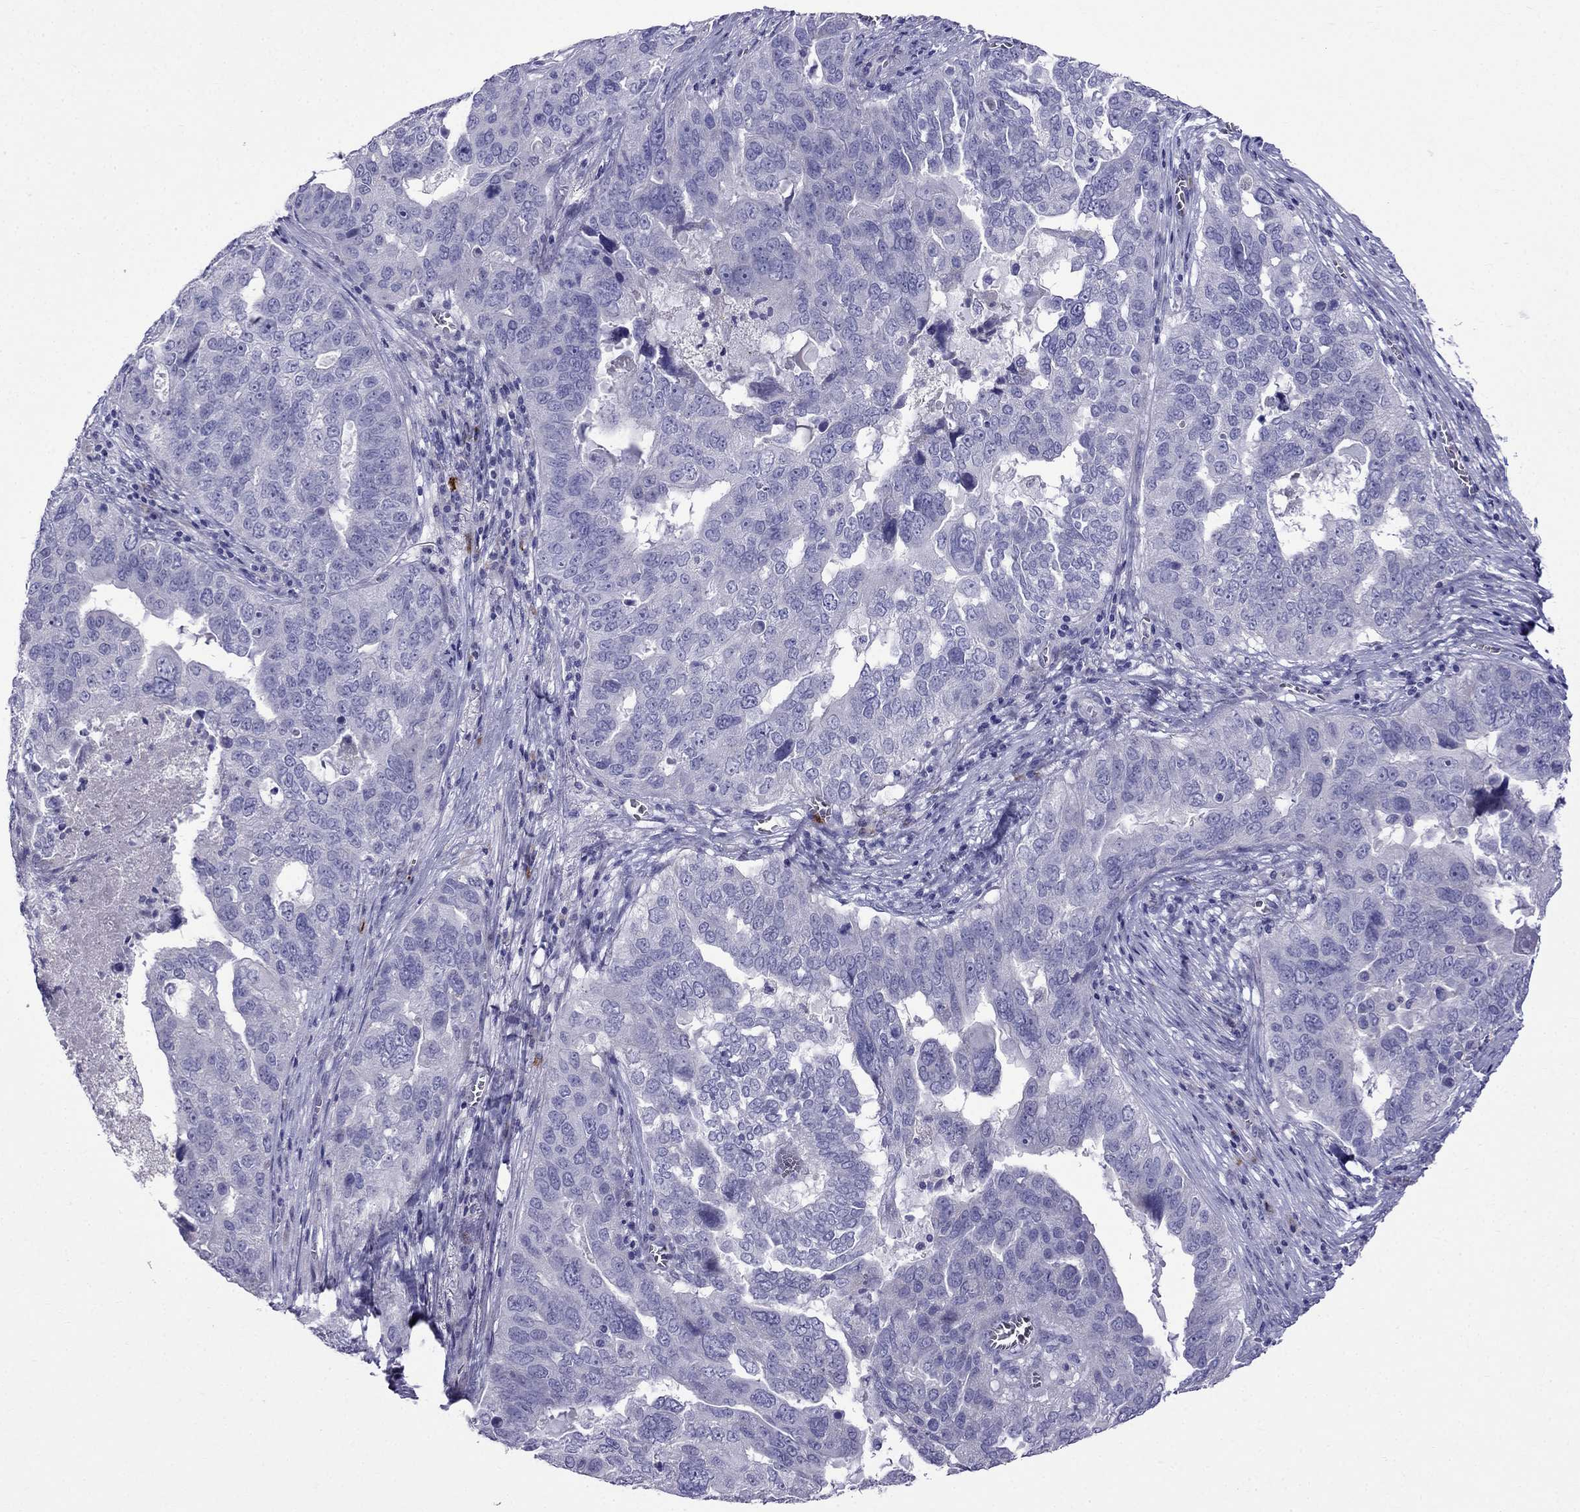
{"staining": {"intensity": "negative", "quantity": "none", "location": "none"}, "tissue": "ovarian cancer", "cell_type": "Tumor cells", "image_type": "cancer", "snomed": [{"axis": "morphology", "description": "Carcinoma, endometroid"}, {"axis": "topography", "description": "Soft tissue"}, {"axis": "topography", "description": "Ovary"}], "caption": "Tumor cells show no significant staining in endometroid carcinoma (ovarian). (Immunohistochemistry (ihc), brightfield microscopy, high magnification).", "gene": "PATE1", "patient": {"sex": "female", "age": 52}}